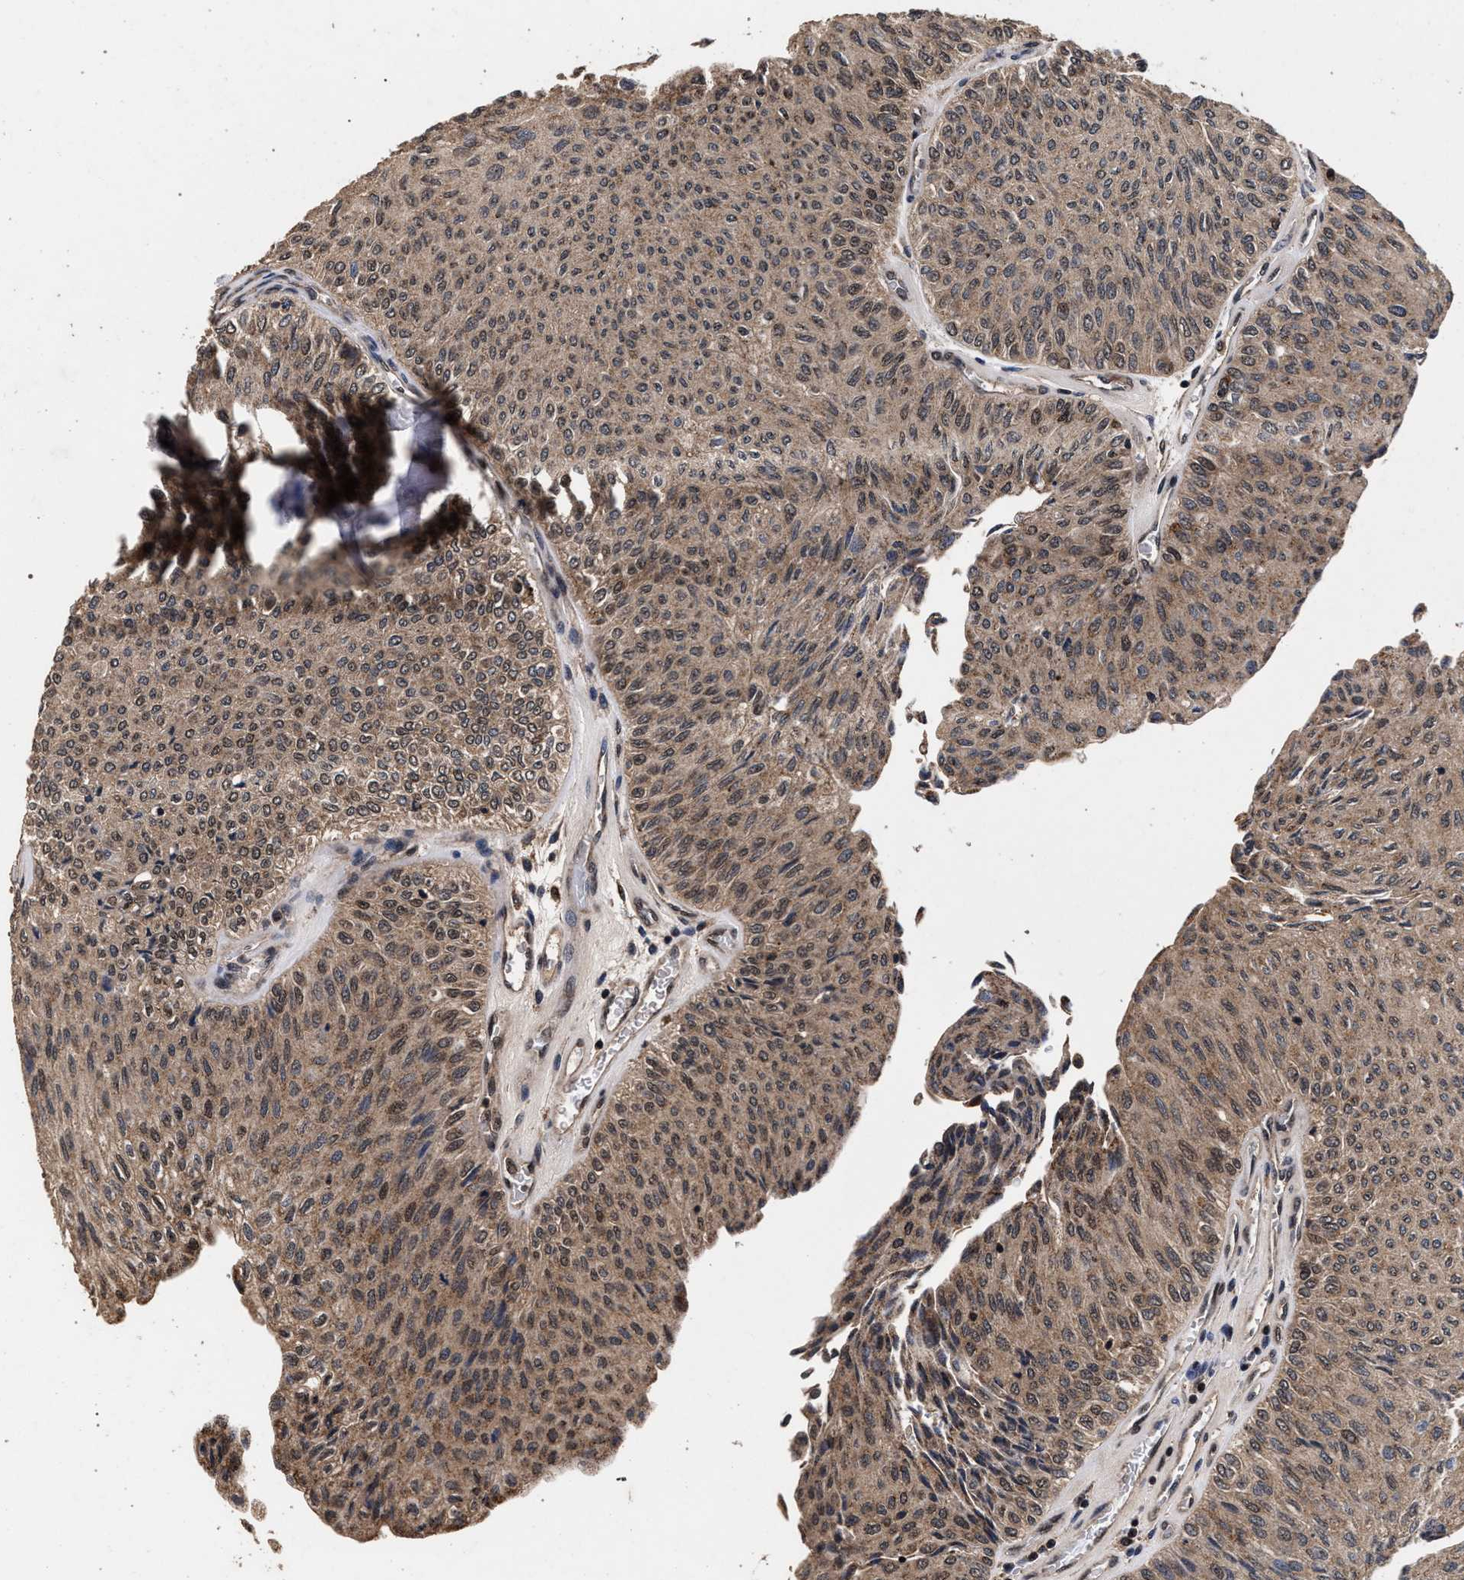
{"staining": {"intensity": "moderate", "quantity": ">75%", "location": "cytoplasmic/membranous,nuclear"}, "tissue": "urothelial cancer", "cell_type": "Tumor cells", "image_type": "cancer", "snomed": [{"axis": "morphology", "description": "Urothelial carcinoma, Low grade"}, {"axis": "topography", "description": "Urinary bladder"}], "caption": "DAB (3,3'-diaminobenzidine) immunohistochemical staining of human urothelial cancer displays moderate cytoplasmic/membranous and nuclear protein expression in approximately >75% of tumor cells.", "gene": "ACOX1", "patient": {"sex": "male", "age": 78}}